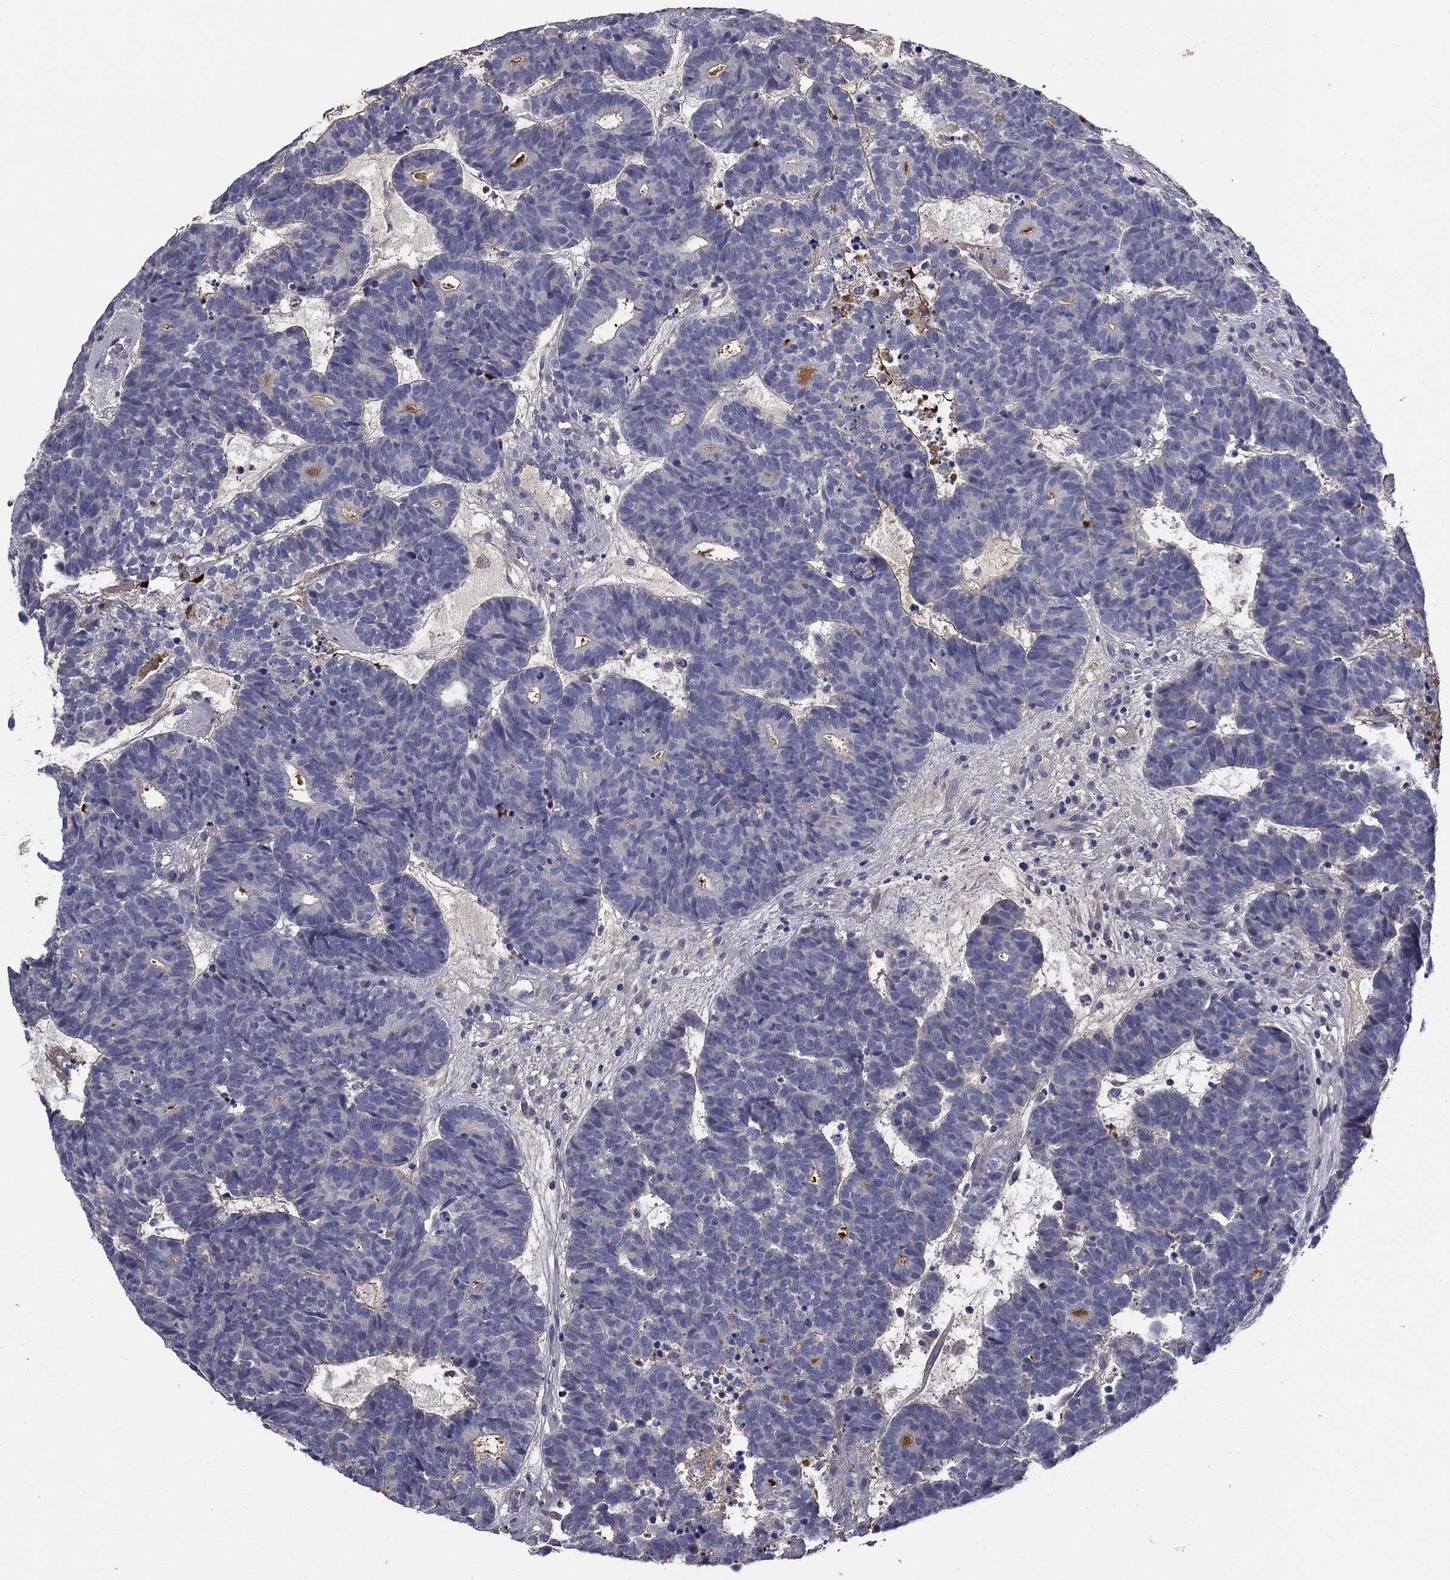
{"staining": {"intensity": "negative", "quantity": "none", "location": "none"}, "tissue": "head and neck cancer", "cell_type": "Tumor cells", "image_type": "cancer", "snomed": [{"axis": "morphology", "description": "Adenocarcinoma, NOS"}, {"axis": "topography", "description": "Head-Neck"}], "caption": "Human head and neck adenocarcinoma stained for a protein using immunohistochemistry (IHC) exhibits no staining in tumor cells.", "gene": "COL2A1", "patient": {"sex": "female", "age": 81}}